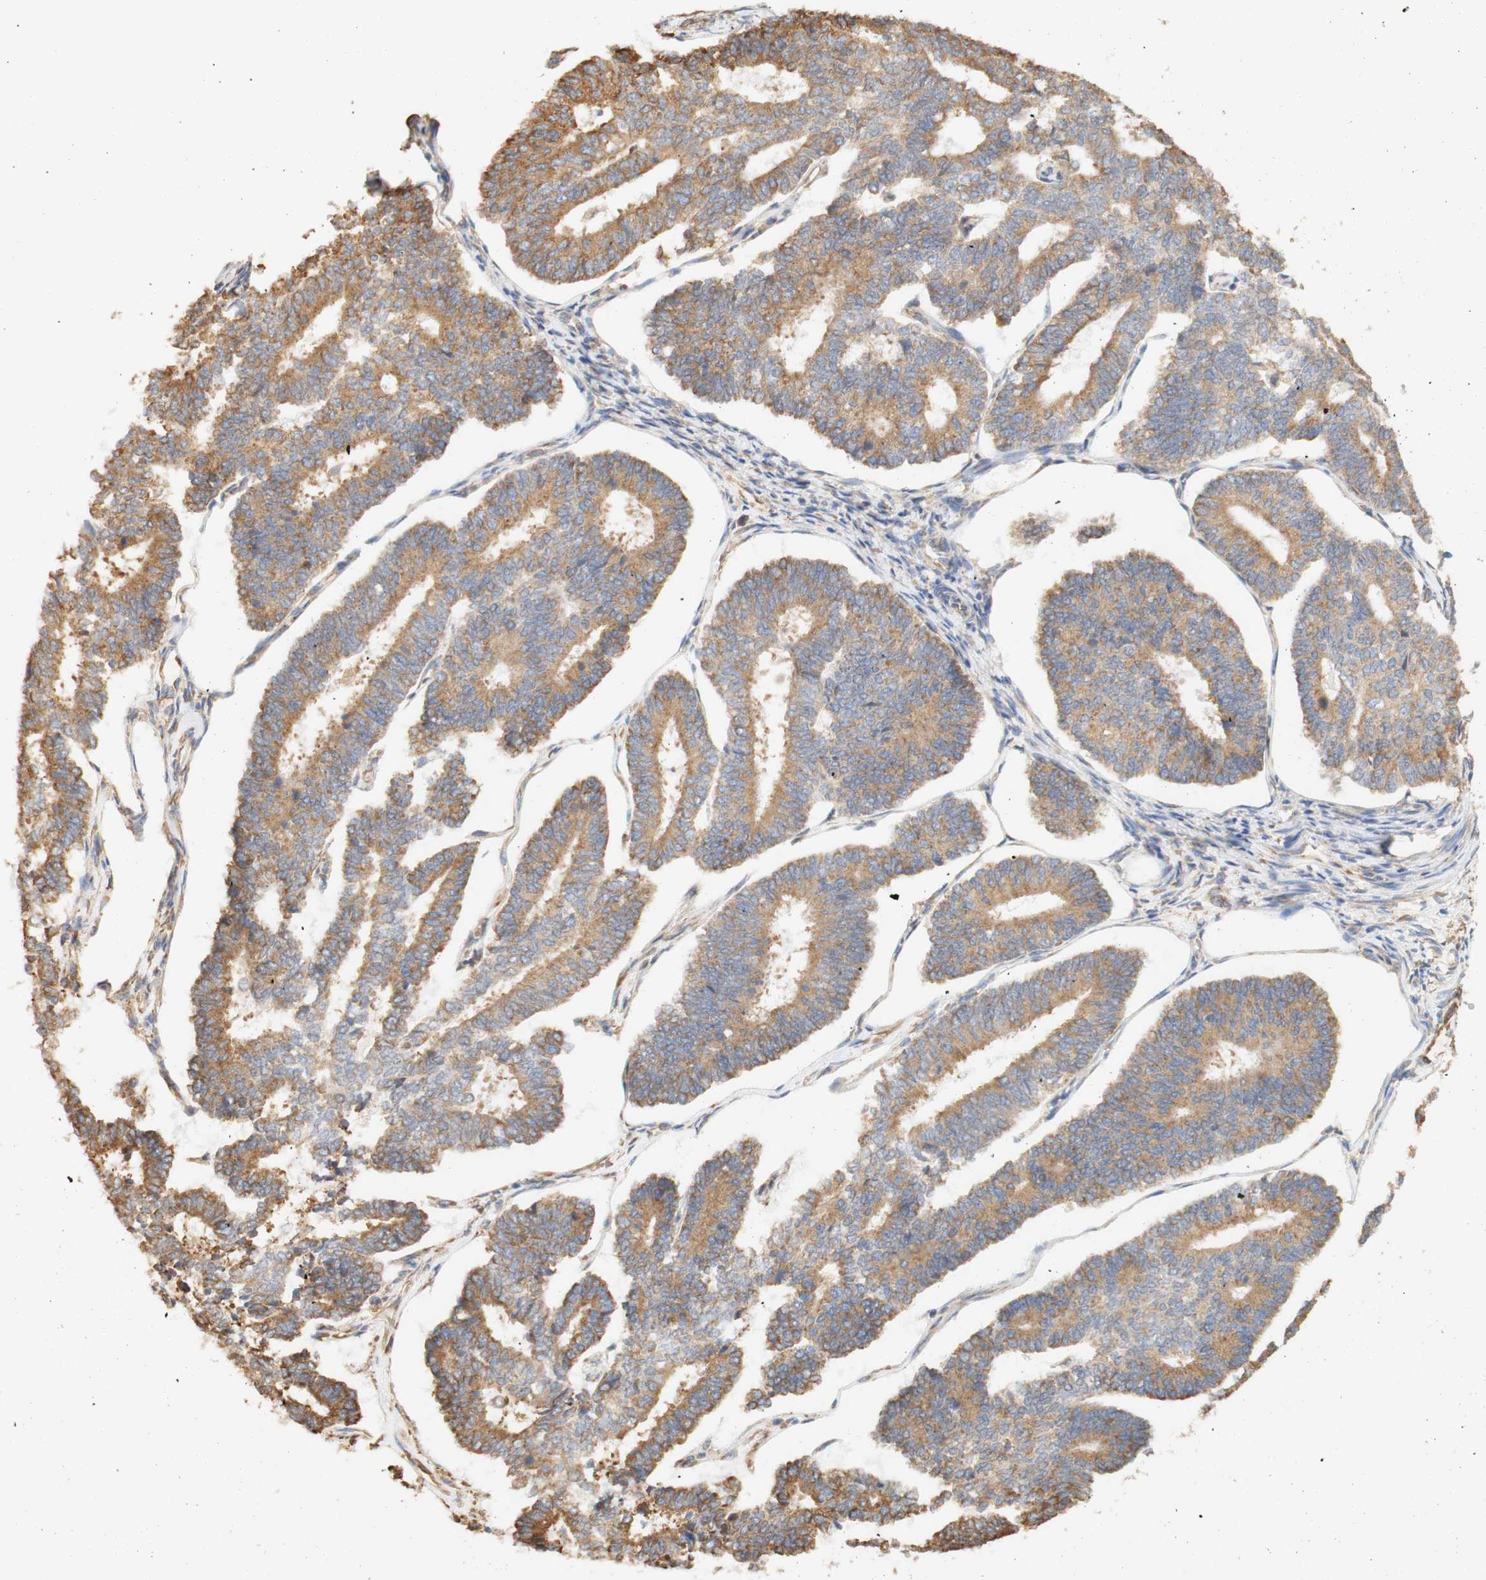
{"staining": {"intensity": "moderate", "quantity": ">75%", "location": "cytoplasmic/membranous"}, "tissue": "endometrial cancer", "cell_type": "Tumor cells", "image_type": "cancer", "snomed": [{"axis": "morphology", "description": "Adenocarcinoma, NOS"}, {"axis": "topography", "description": "Endometrium"}], "caption": "Endometrial cancer (adenocarcinoma) was stained to show a protein in brown. There is medium levels of moderate cytoplasmic/membranous expression in about >75% of tumor cells. Immunohistochemistry (ihc) stains the protein in brown and the nuclei are stained blue.", "gene": "EIF2AK4", "patient": {"sex": "female", "age": 70}}